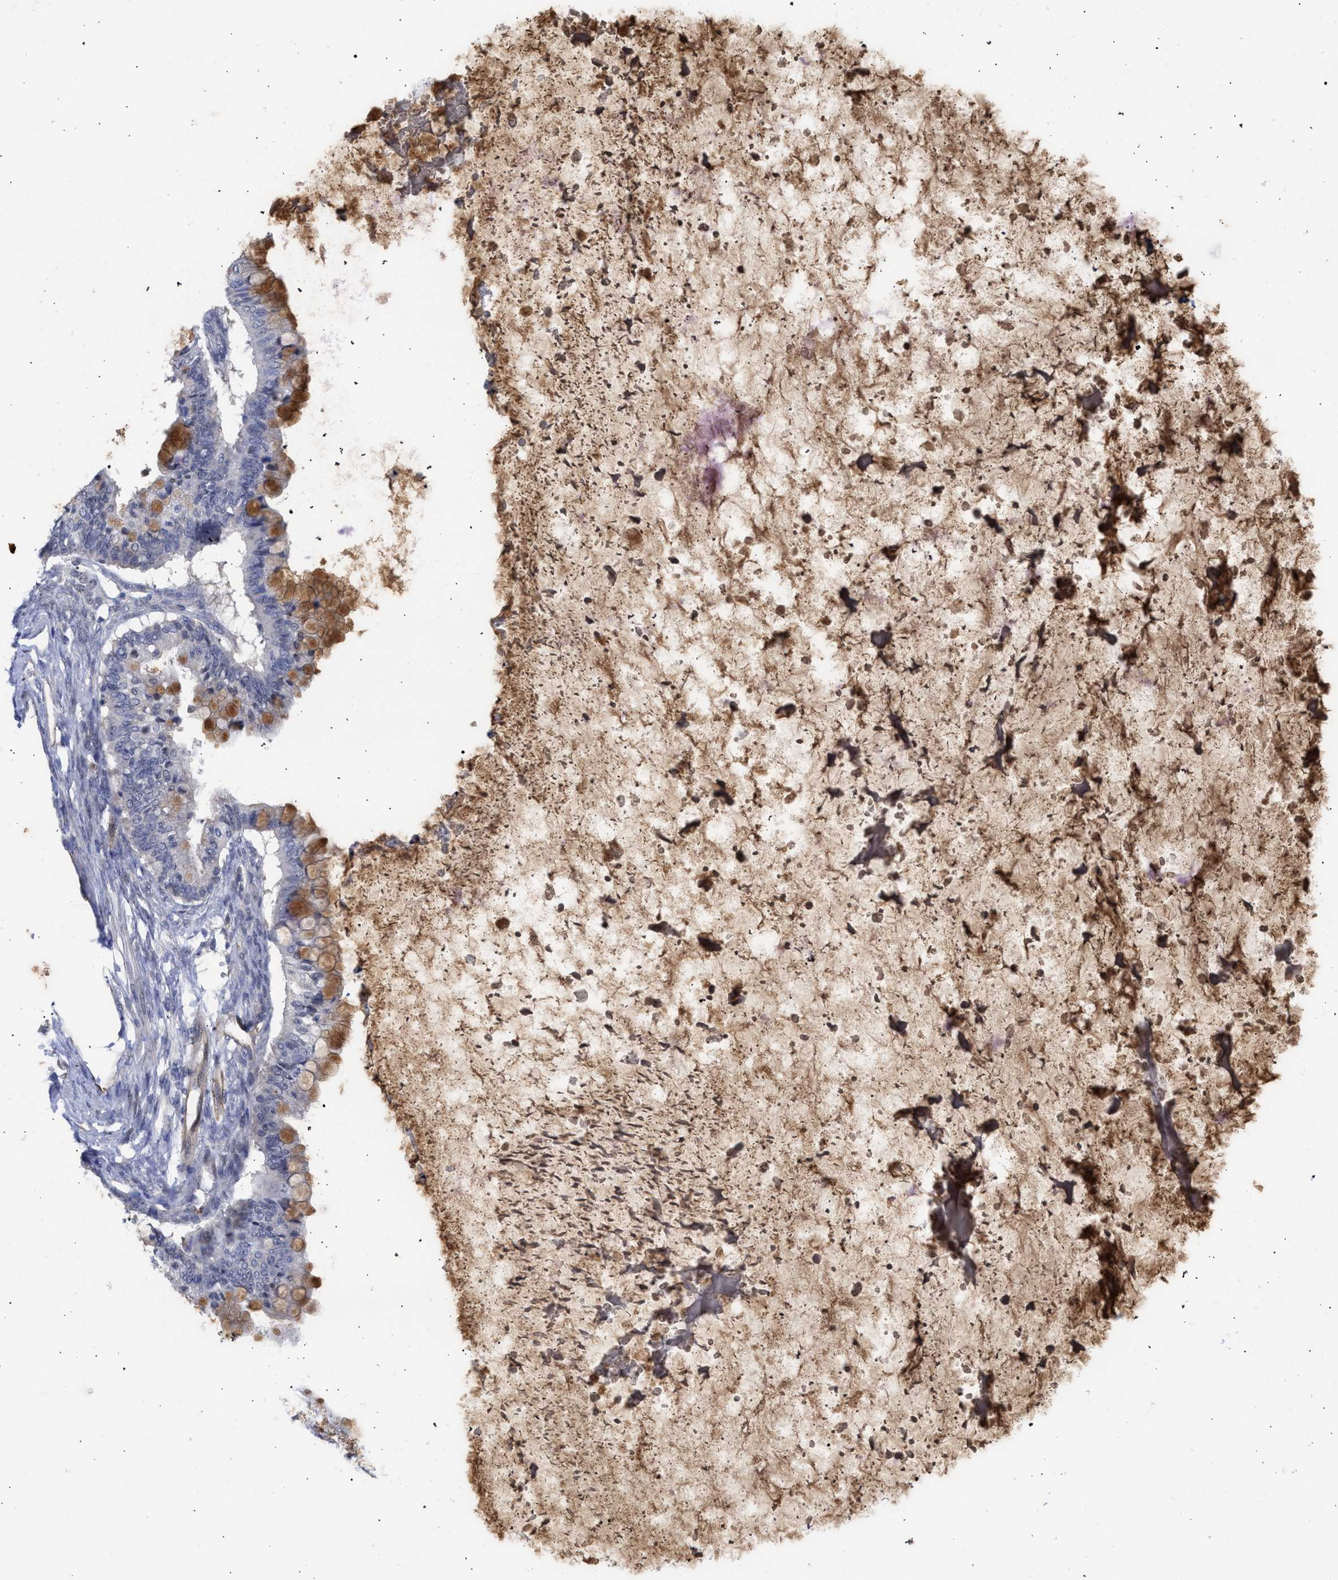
{"staining": {"intensity": "moderate", "quantity": "25%-75%", "location": "cytoplasmic/membranous"}, "tissue": "ovarian cancer", "cell_type": "Tumor cells", "image_type": "cancer", "snomed": [{"axis": "morphology", "description": "Cystadenocarcinoma, mucinous, NOS"}, {"axis": "topography", "description": "Ovary"}], "caption": "An IHC histopathology image of tumor tissue is shown. Protein staining in brown highlights moderate cytoplasmic/membranous positivity in mucinous cystadenocarcinoma (ovarian) within tumor cells.", "gene": "THRA", "patient": {"sex": "female", "age": 57}}